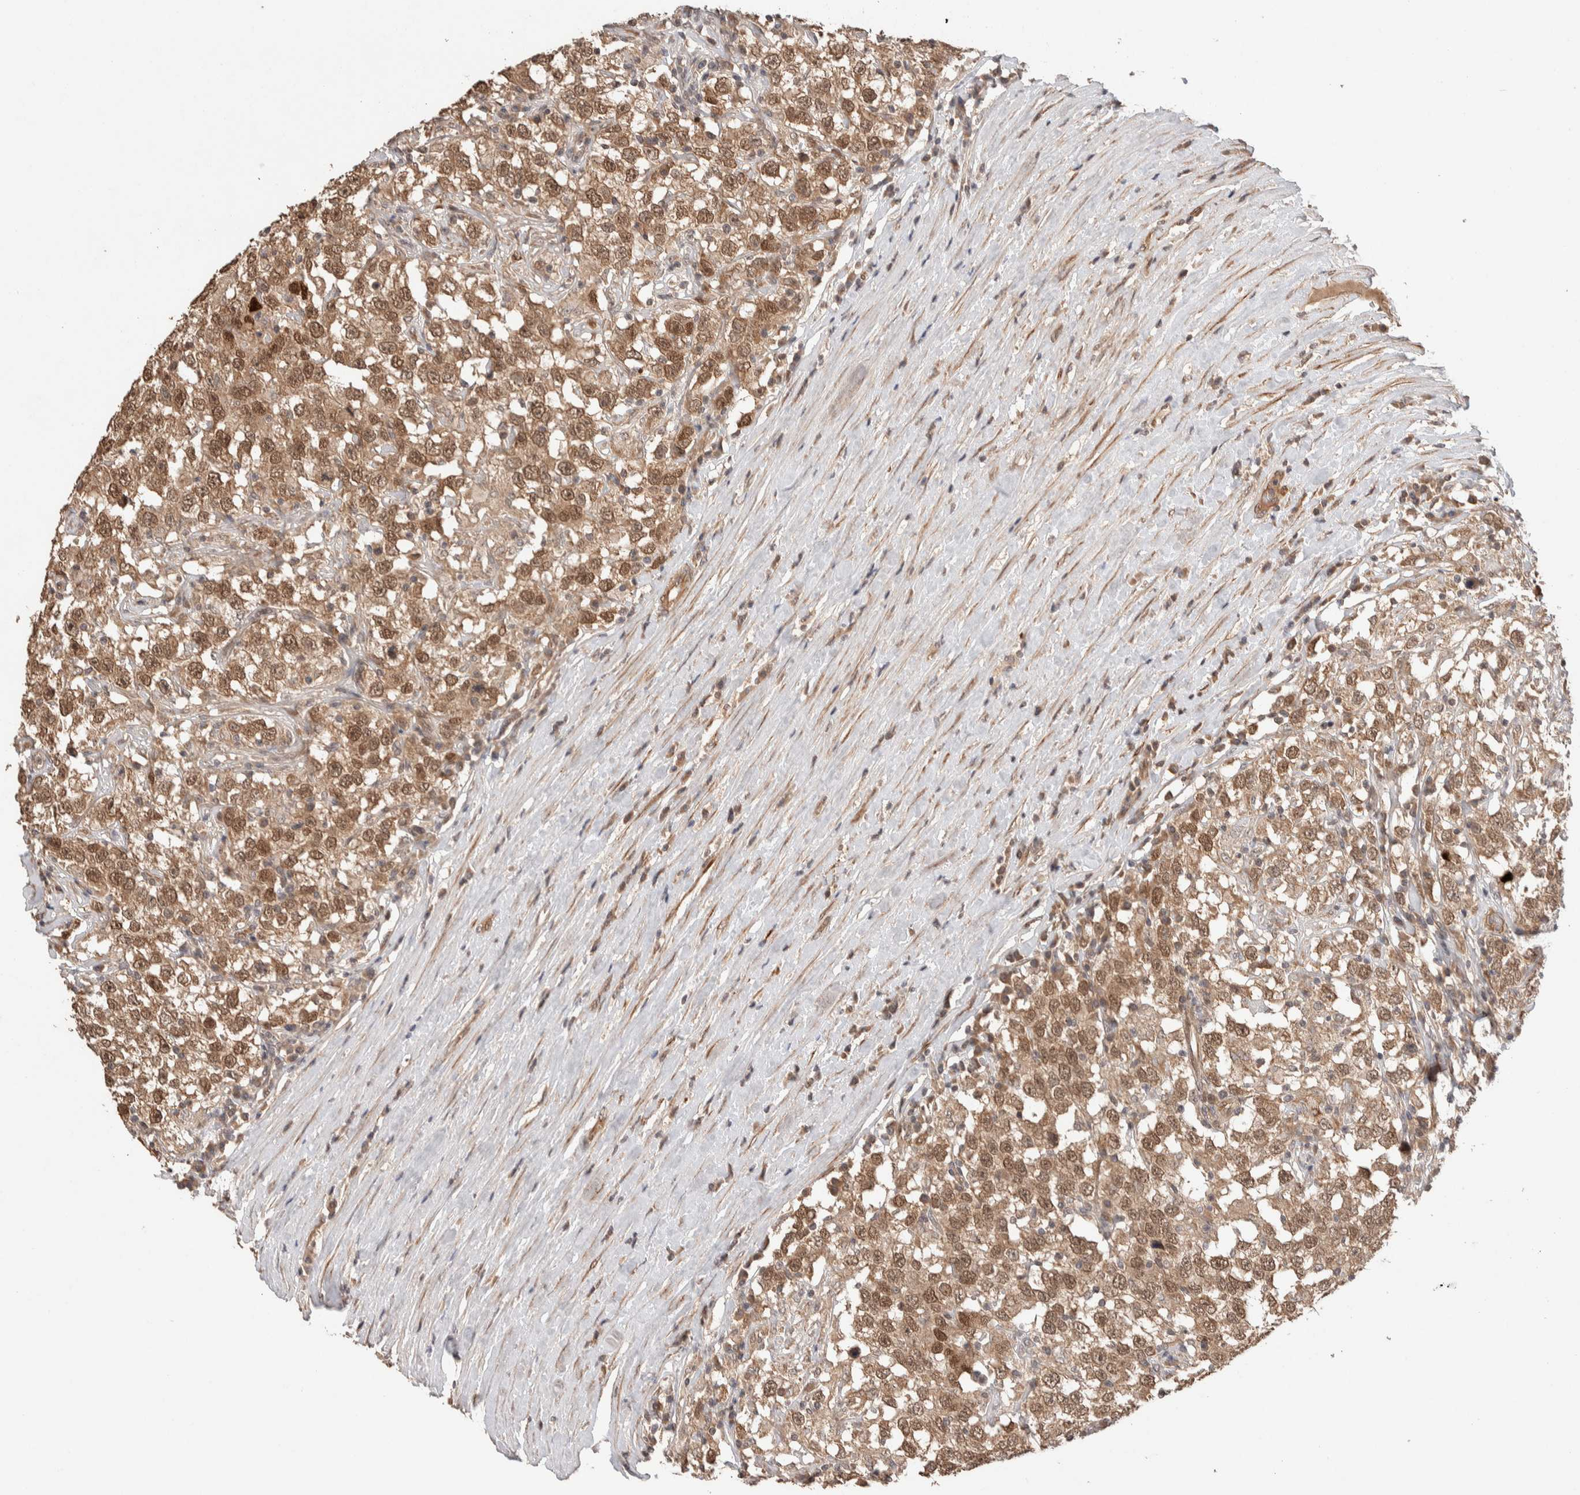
{"staining": {"intensity": "moderate", "quantity": ">75%", "location": "cytoplasmic/membranous,nuclear"}, "tissue": "testis cancer", "cell_type": "Tumor cells", "image_type": "cancer", "snomed": [{"axis": "morphology", "description": "Seminoma, NOS"}, {"axis": "topography", "description": "Testis"}], "caption": "Human testis cancer stained with a brown dye reveals moderate cytoplasmic/membranous and nuclear positive staining in approximately >75% of tumor cells.", "gene": "PRDM15", "patient": {"sex": "male", "age": 41}}